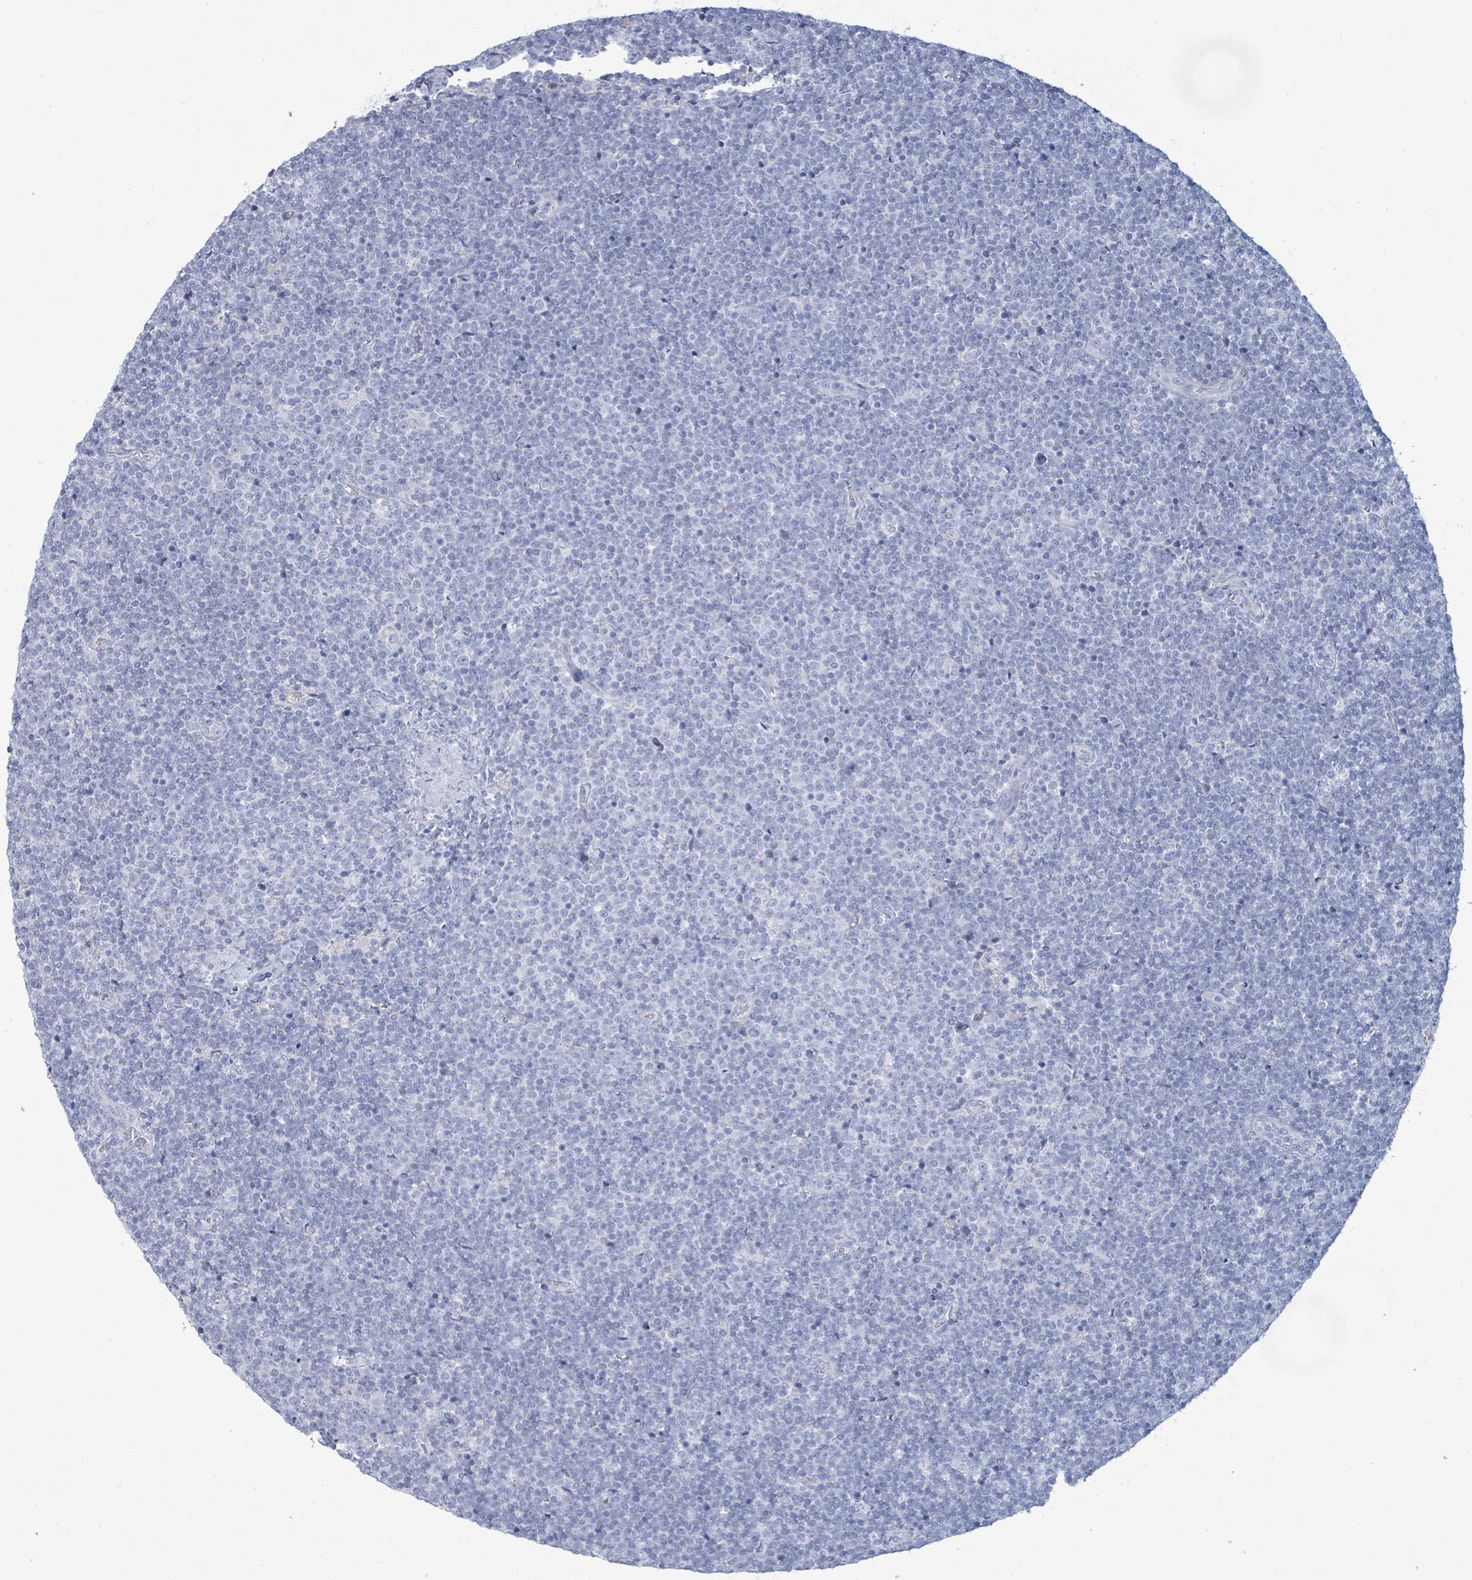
{"staining": {"intensity": "negative", "quantity": "none", "location": "none"}, "tissue": "lymphoma", "cell_type": "Tumor cells", "image_type": "cancer", "snomed": [{"axis": "morphology", "description": "Malignant lymphoma, non-Hodgkin's type, Low grade"}, {"axis": "topography", "description": "Lymph node"}], "caption": "The IHC photomicrograph has no significant positivity in tumor cells of low-grade malignant lymphoma, non-Hodgkin's type tissue.", "gene": "PGA3", "patient": {"sex": "male", "age": 48}}